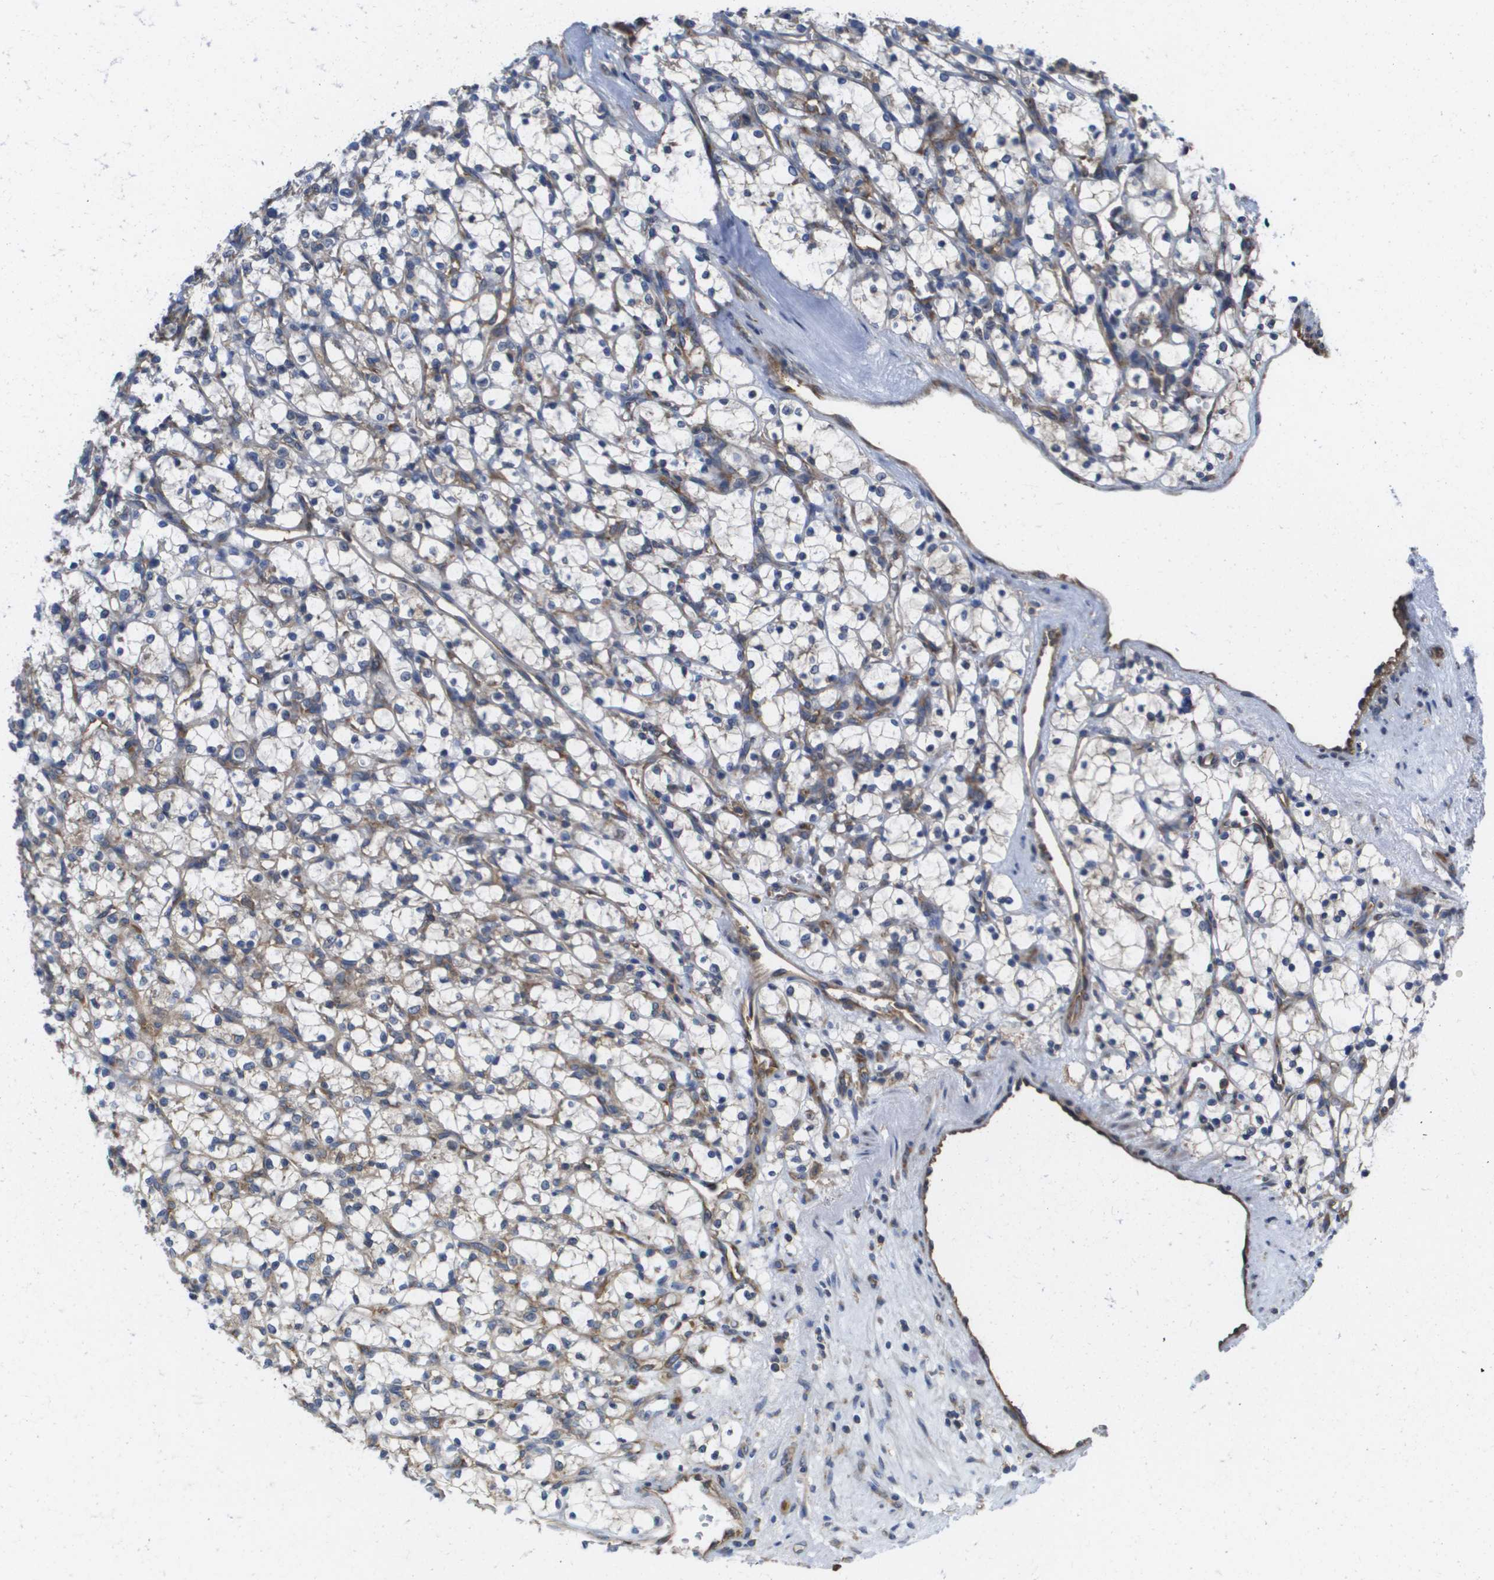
{"staining": {"intensity": "weak", "quantity": "<25%", "location": "cytoplasmic/membranous"}, "tissue": "renal cancer", "cell_type": "Tumor cells", "image_type": "cancer", "snomed": [{"axis": "morphology", "description": "Adenocarcinoma, NOS"}, {"axis": "topography", "description": "Kidney"}], "caption": "Immunohistochemistry histopathology image of neoplastic tissue: human renal cancer (adenocarcinoma) stained with DAB (3,3'-diaminobenzidine) exhibits no significant protein staining in tumor cells.", "gene": "EIF4G2", "patient": {"sex": "female", "age": 69}}